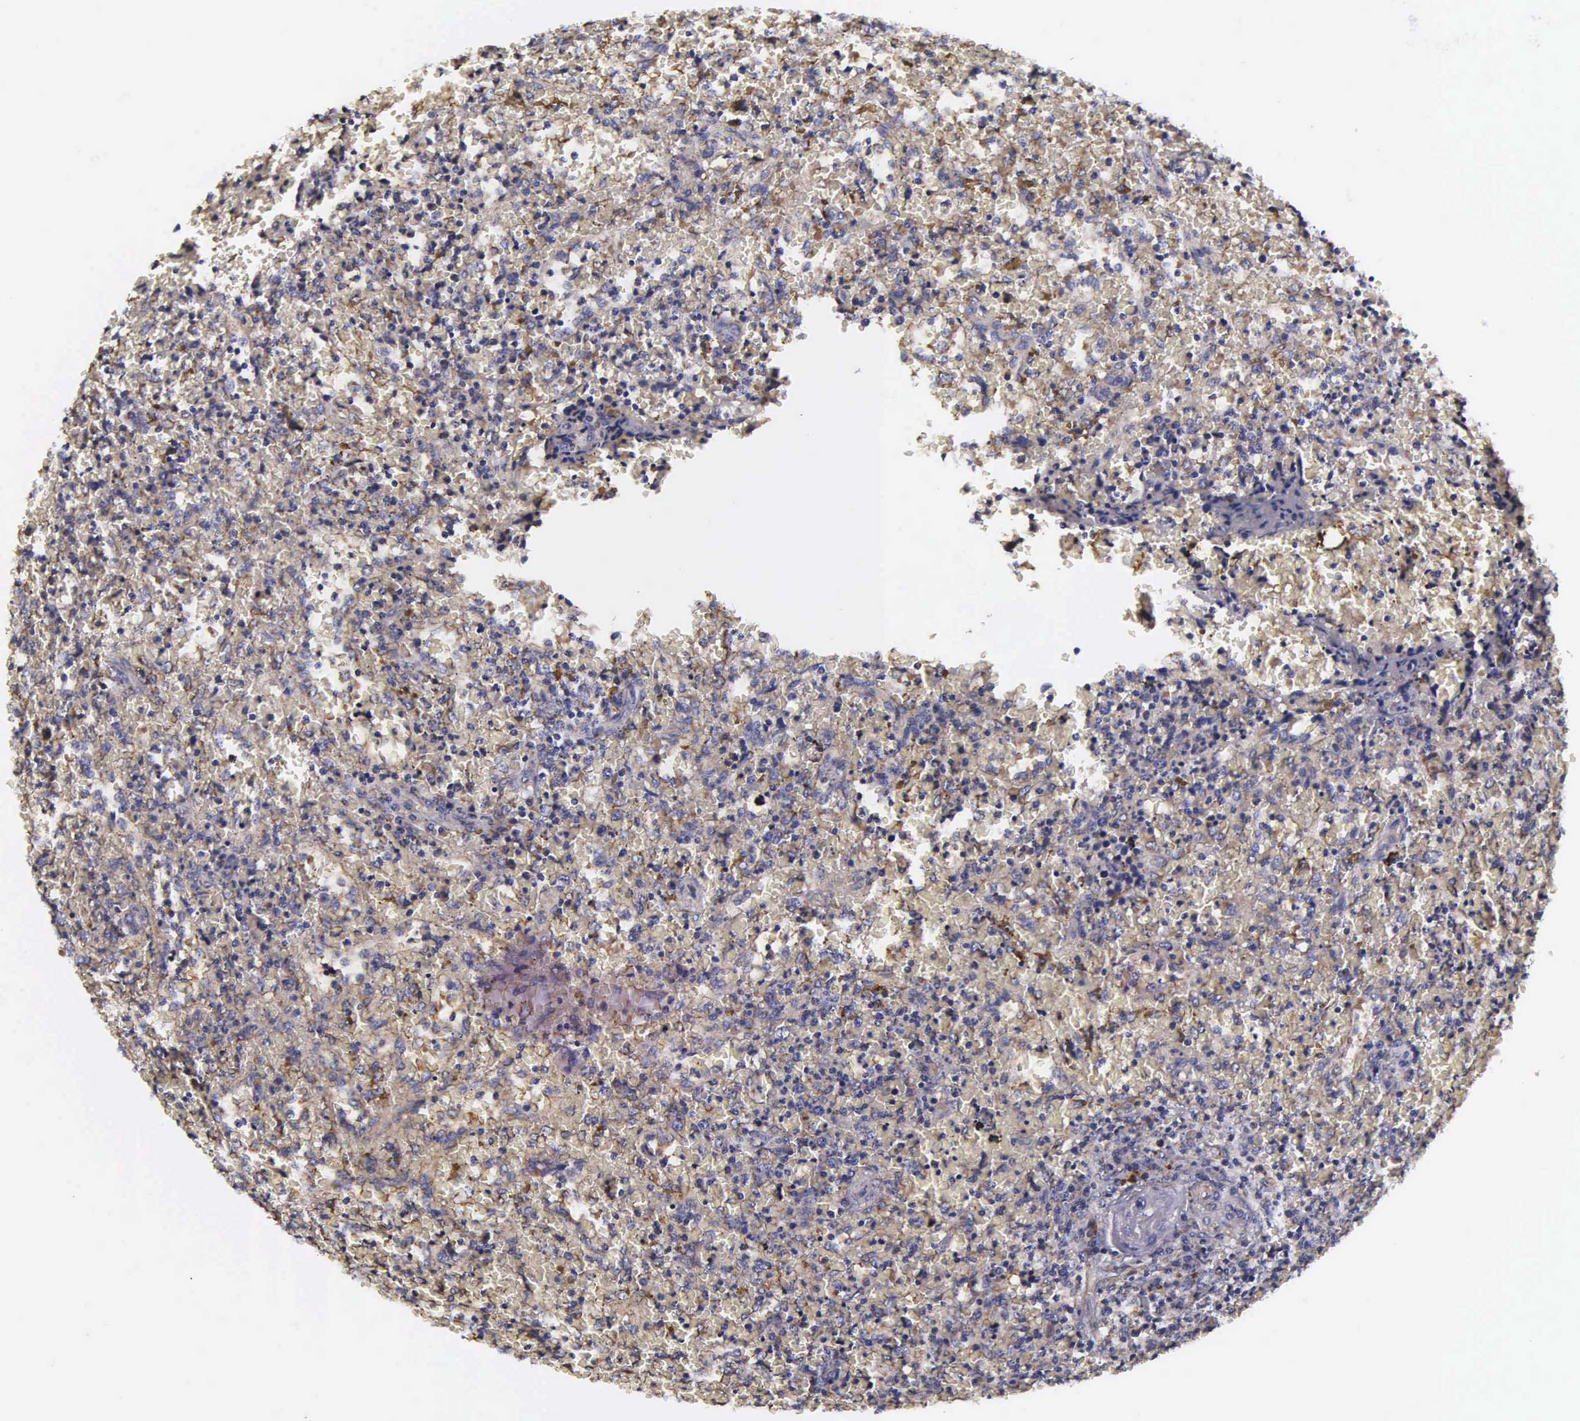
{"staining": {"intensity": "negative", "quantity": "none", "location": "none"}, "tissue": "lymphoma", "cell_type": "Tumor cells", "image_type": "cancer", "snomed": [{"axis": "morphology", "description": "Malignant lymphoma, non-Hodgkin's type, High grade"}, {"axis": "topography", "description": "Spleen"}, {"axis": "topography", "description": "Lymph node"}], "caption": "The IHC image has no significant staining in tumor cells of lymphoma tissue.", "gene": "PSMA3", "patient": {"sex": "female", "age": 70}}